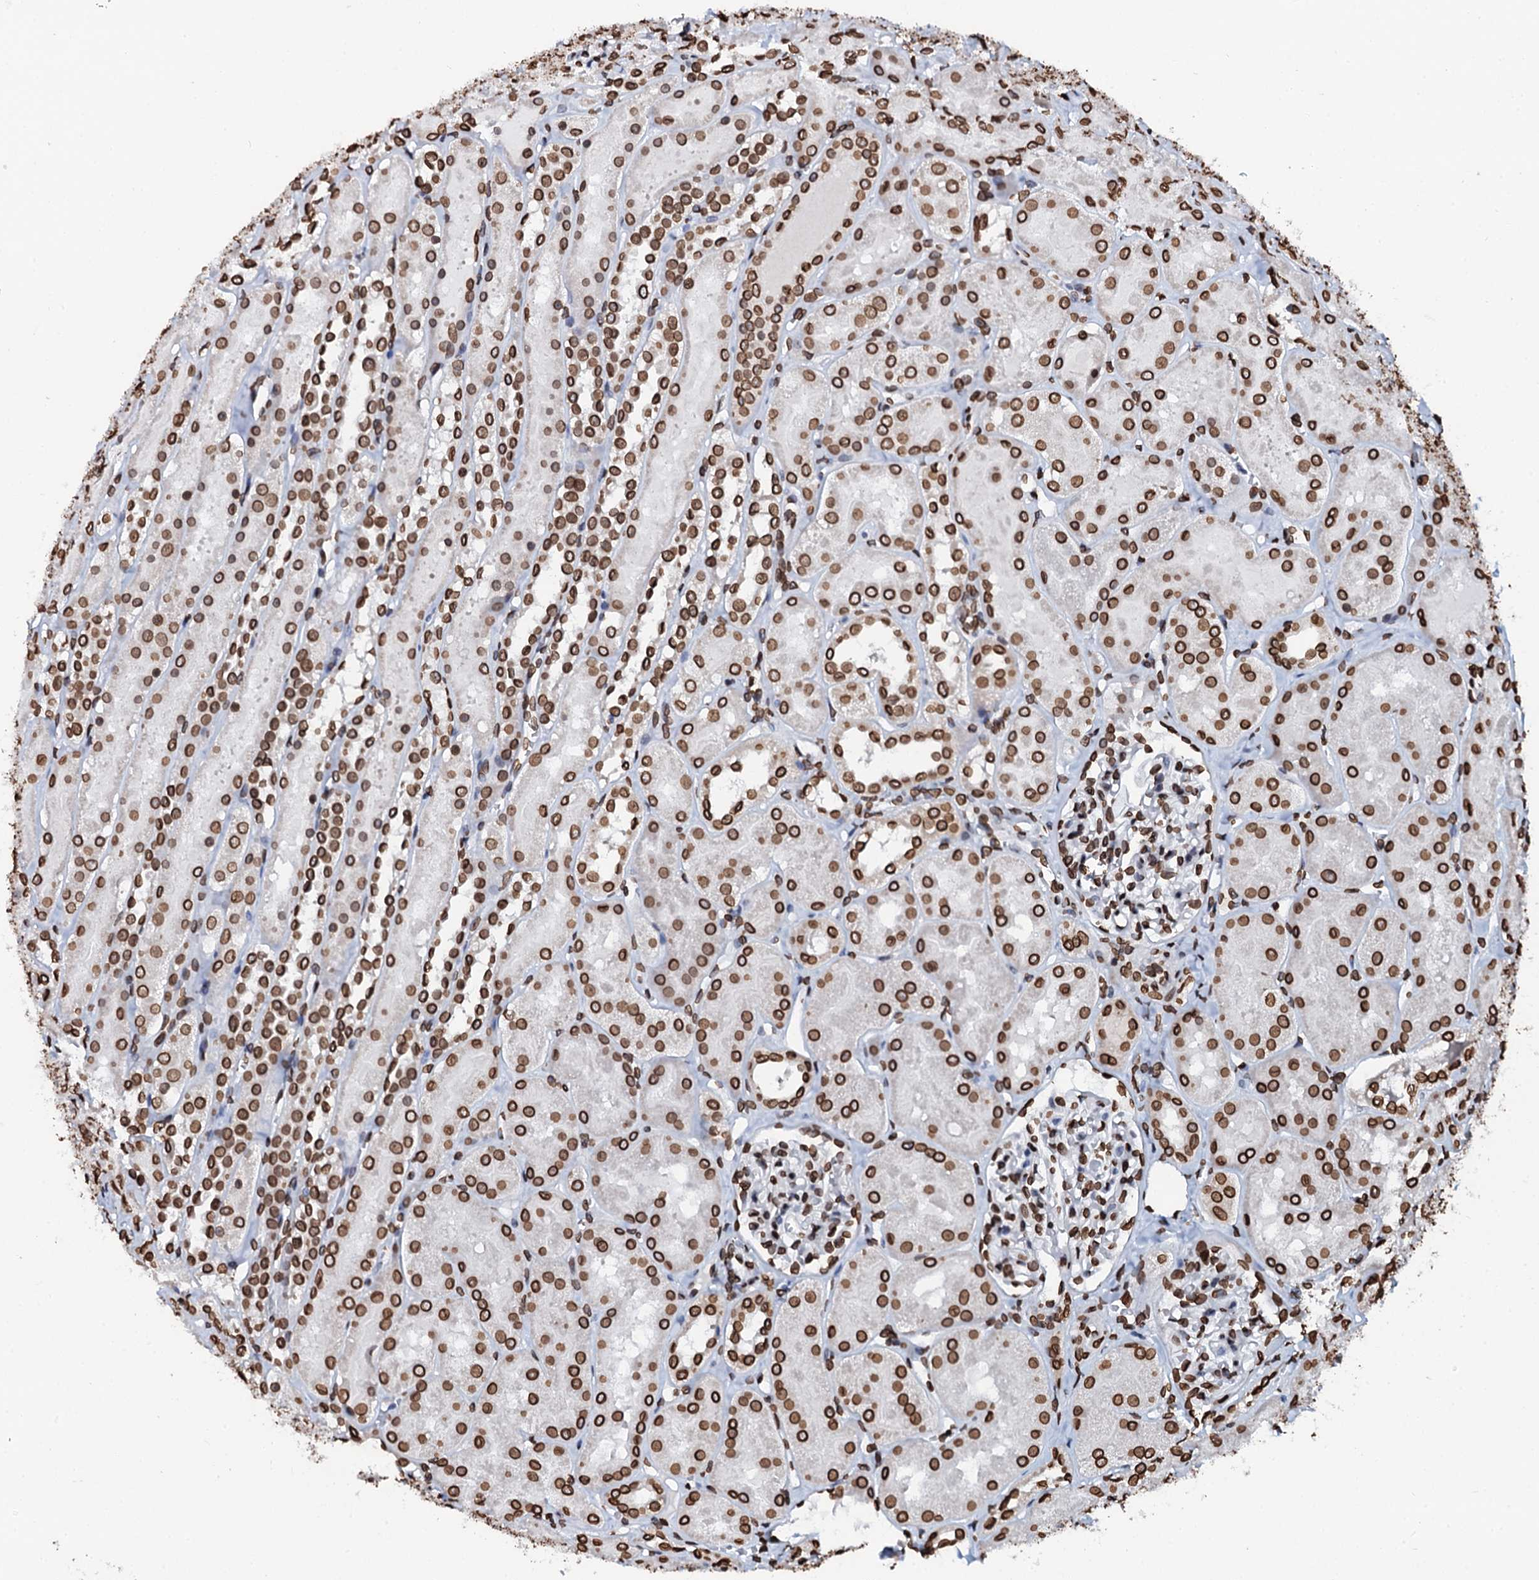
{"staining": {"intensity": "strong", "quantity": ">75%", "location": "nuclear"}, "tissue": "kidney", "cell_type": "Cells in glomeruli", "image_type": "normal", "snomed": [{"axis": "morphology", "description": "Normal tissue, NOS"}, {"axis": "topography", "description": "Kidney"}, {"axis": "topography", "description": "Urinary bladder"}], "caption": "The histopathology image displays immunohistochemical staining of benign kidney. There is strong nuclear positivity is appreciated in approximately >75% of cells in glomeruli. Nuclei are stained in blue.", "gene": "KATNAL2", "patient": {"sex": "male", "age": 16}}